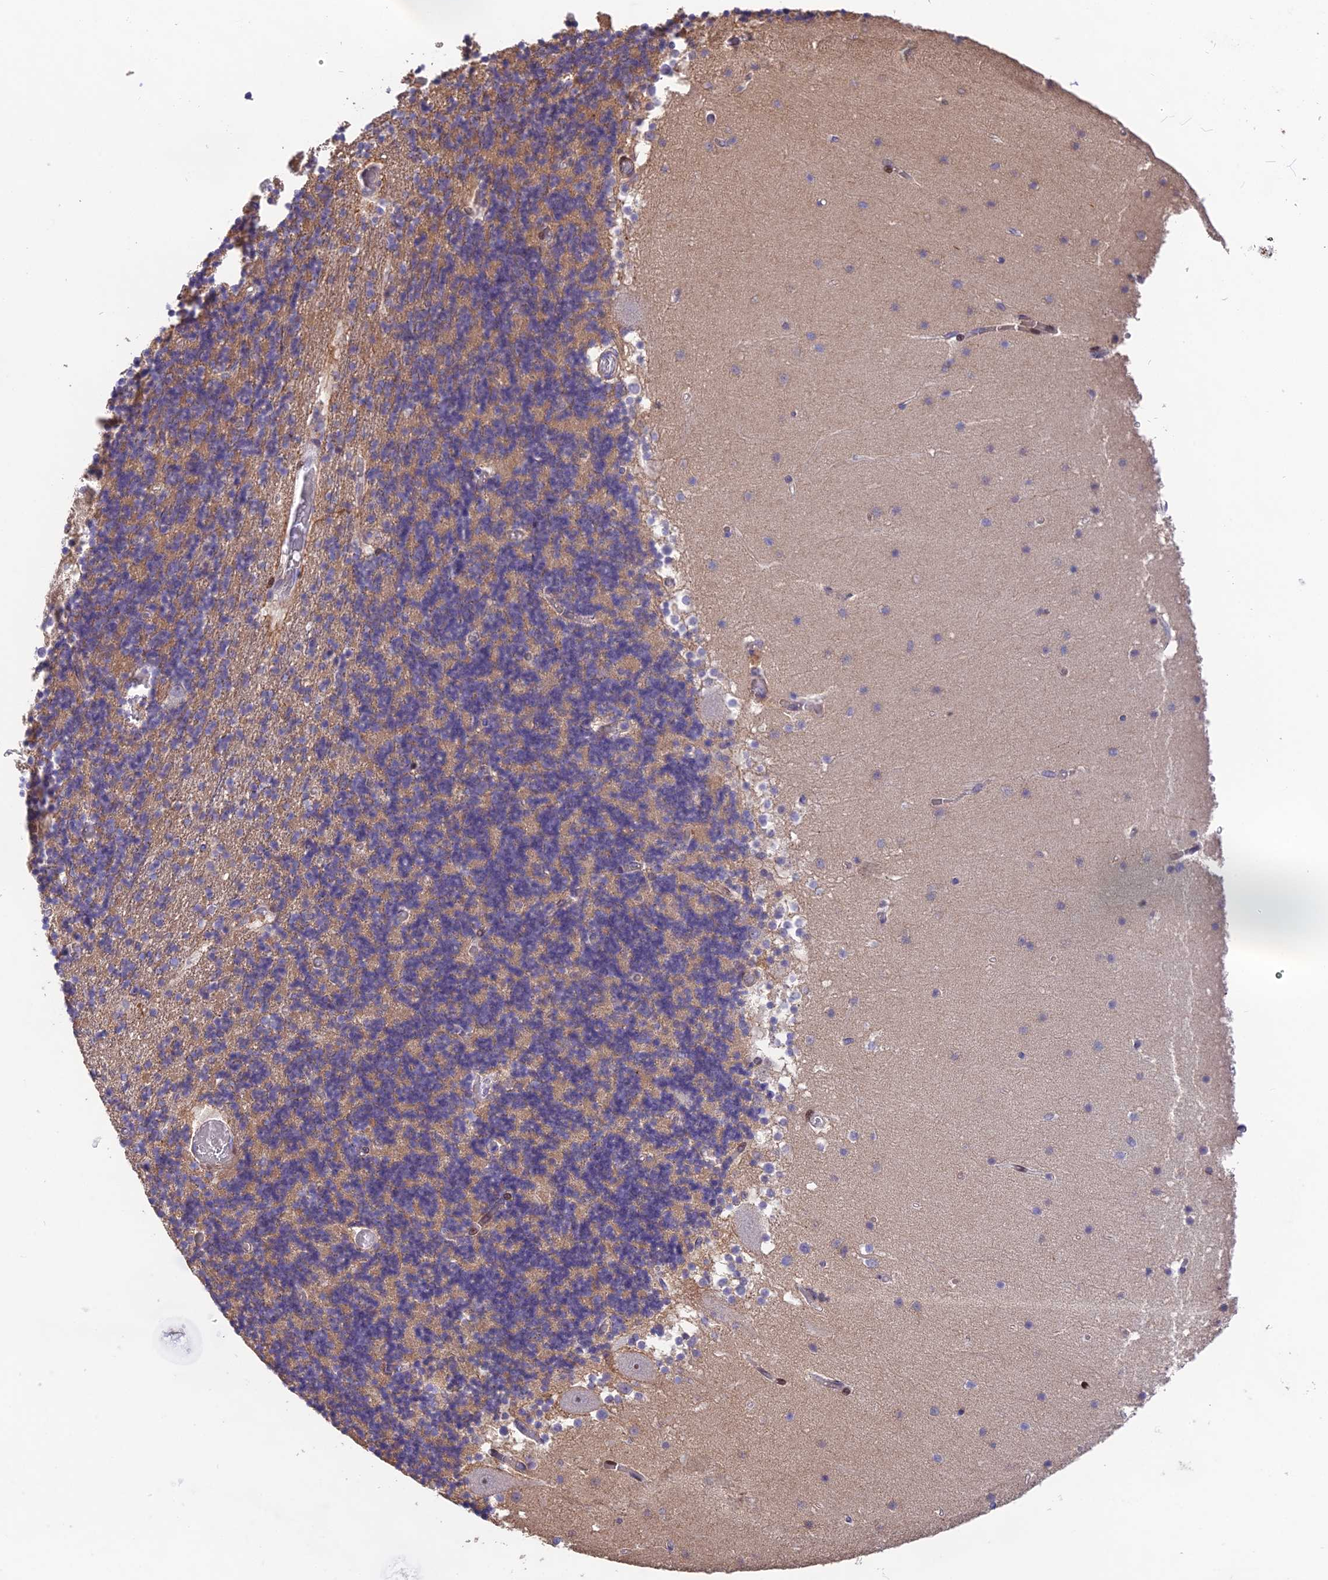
{"staining": {"intensity": "negative", "quantity": "none", "location": "none"}, "tissue": "cerebellum", "cell_type": "Cells in granular layer", "image_type": "normal", "snomed": [{"axis": "morphology", "description": "Normal tissue, NOS"}, {"axis": "topography", "description": "Cerebellum"}], "caption": "Human cerebellum stained for a protein using IHC displays no expression in cells in granular layer.", "gene": "PUS10", "patient": {"sex": "female", "age": 28}}